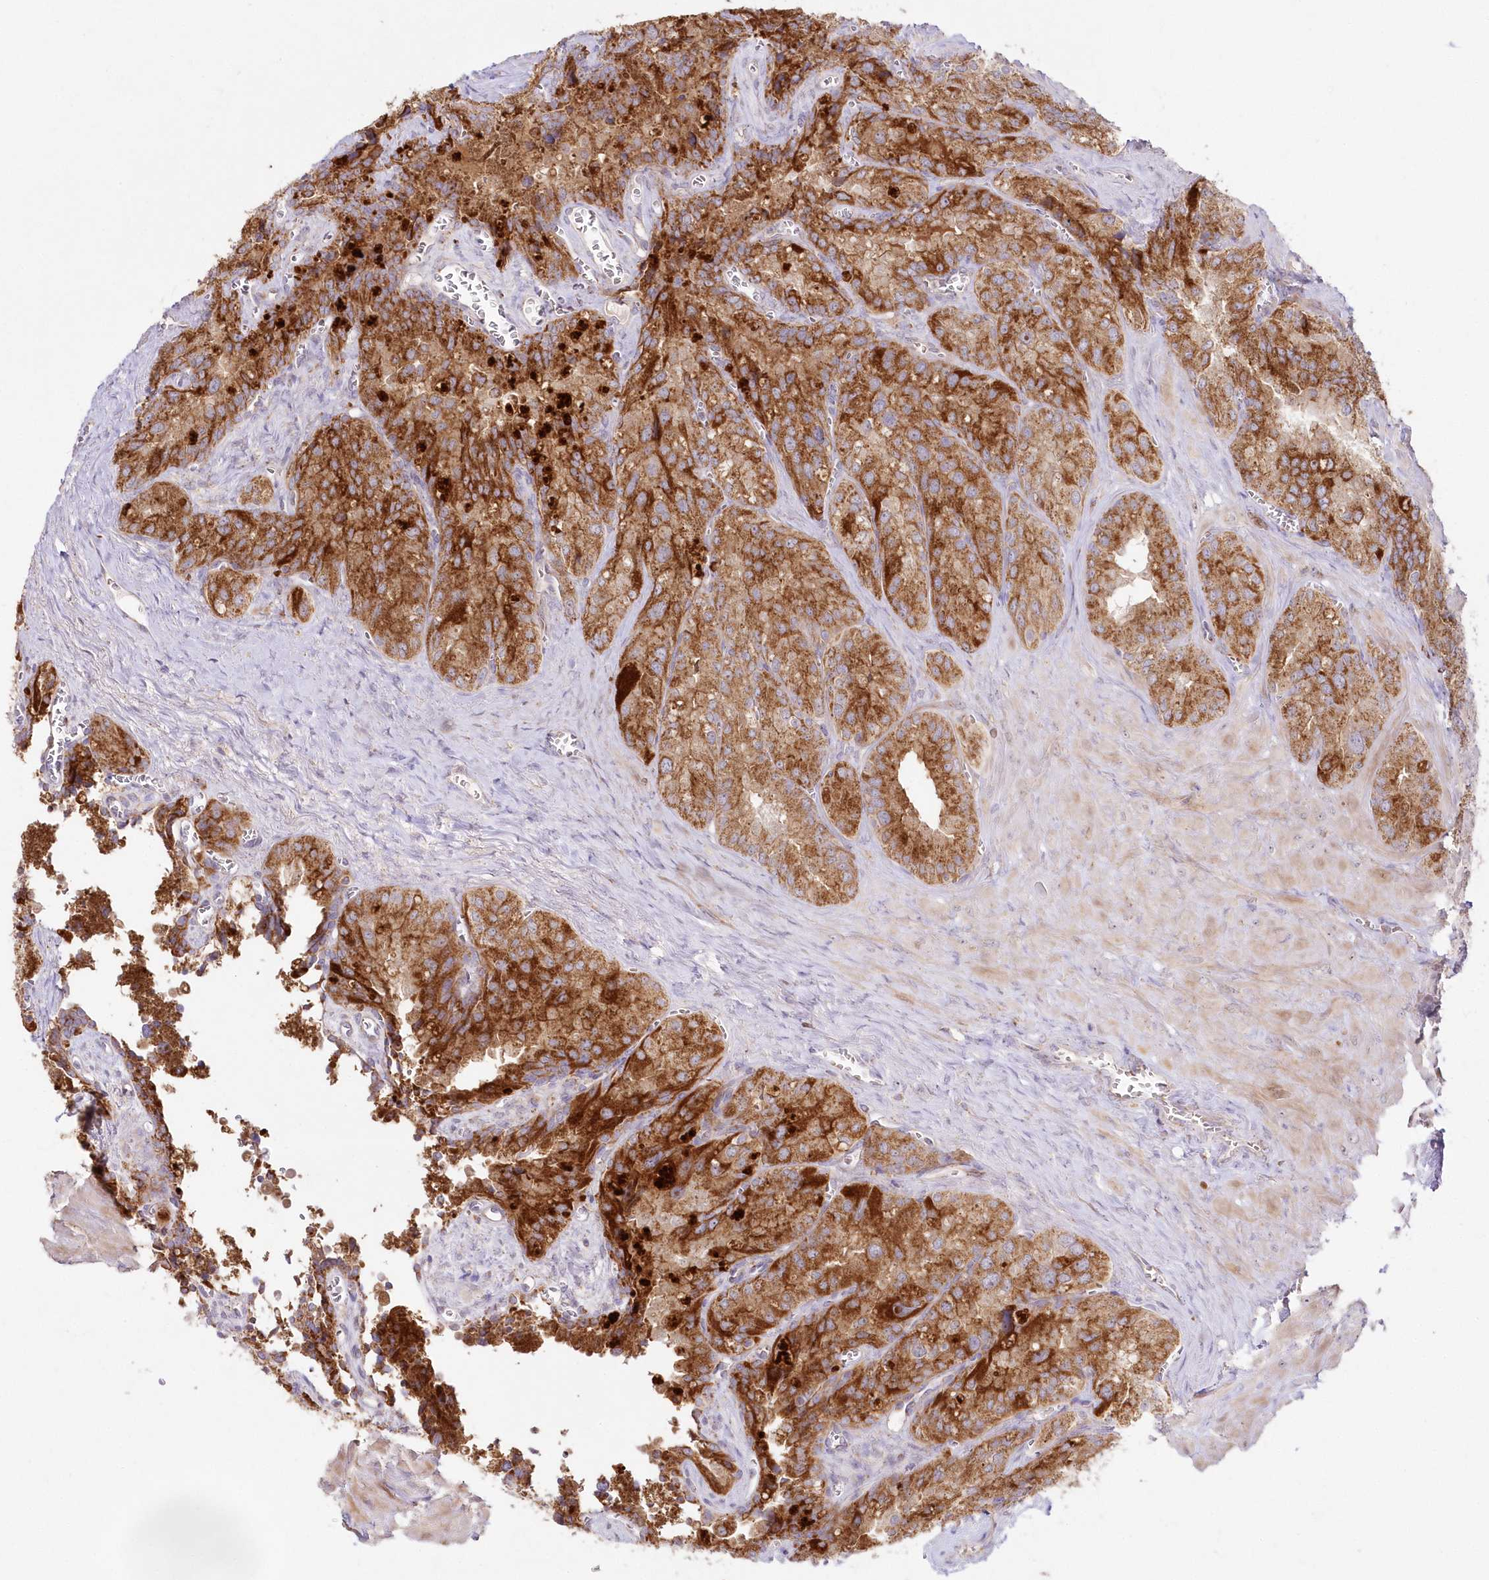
{"staining": {"intensity": "strong", "quantity": ">75%", "location": "cytoplasmic/membranous"}, "tissue": "seminal vesicle", "cell_type": "Glandular cells", "image_type": "normal", "snomed": [{"axis": "morphology", "description": "Normal tissue, NOS"}, {"axis": "topography", "description": "Seminal veicle"}], "caption": "Normal seminal vesicle shows strong cytoplasmic/membranous positivity in about >75% of glandular cells The protein is shown in brown color, while the nuclei are stained blue..", "gene": "DNA2", "patient": {"sex": "male", "age": 62}}